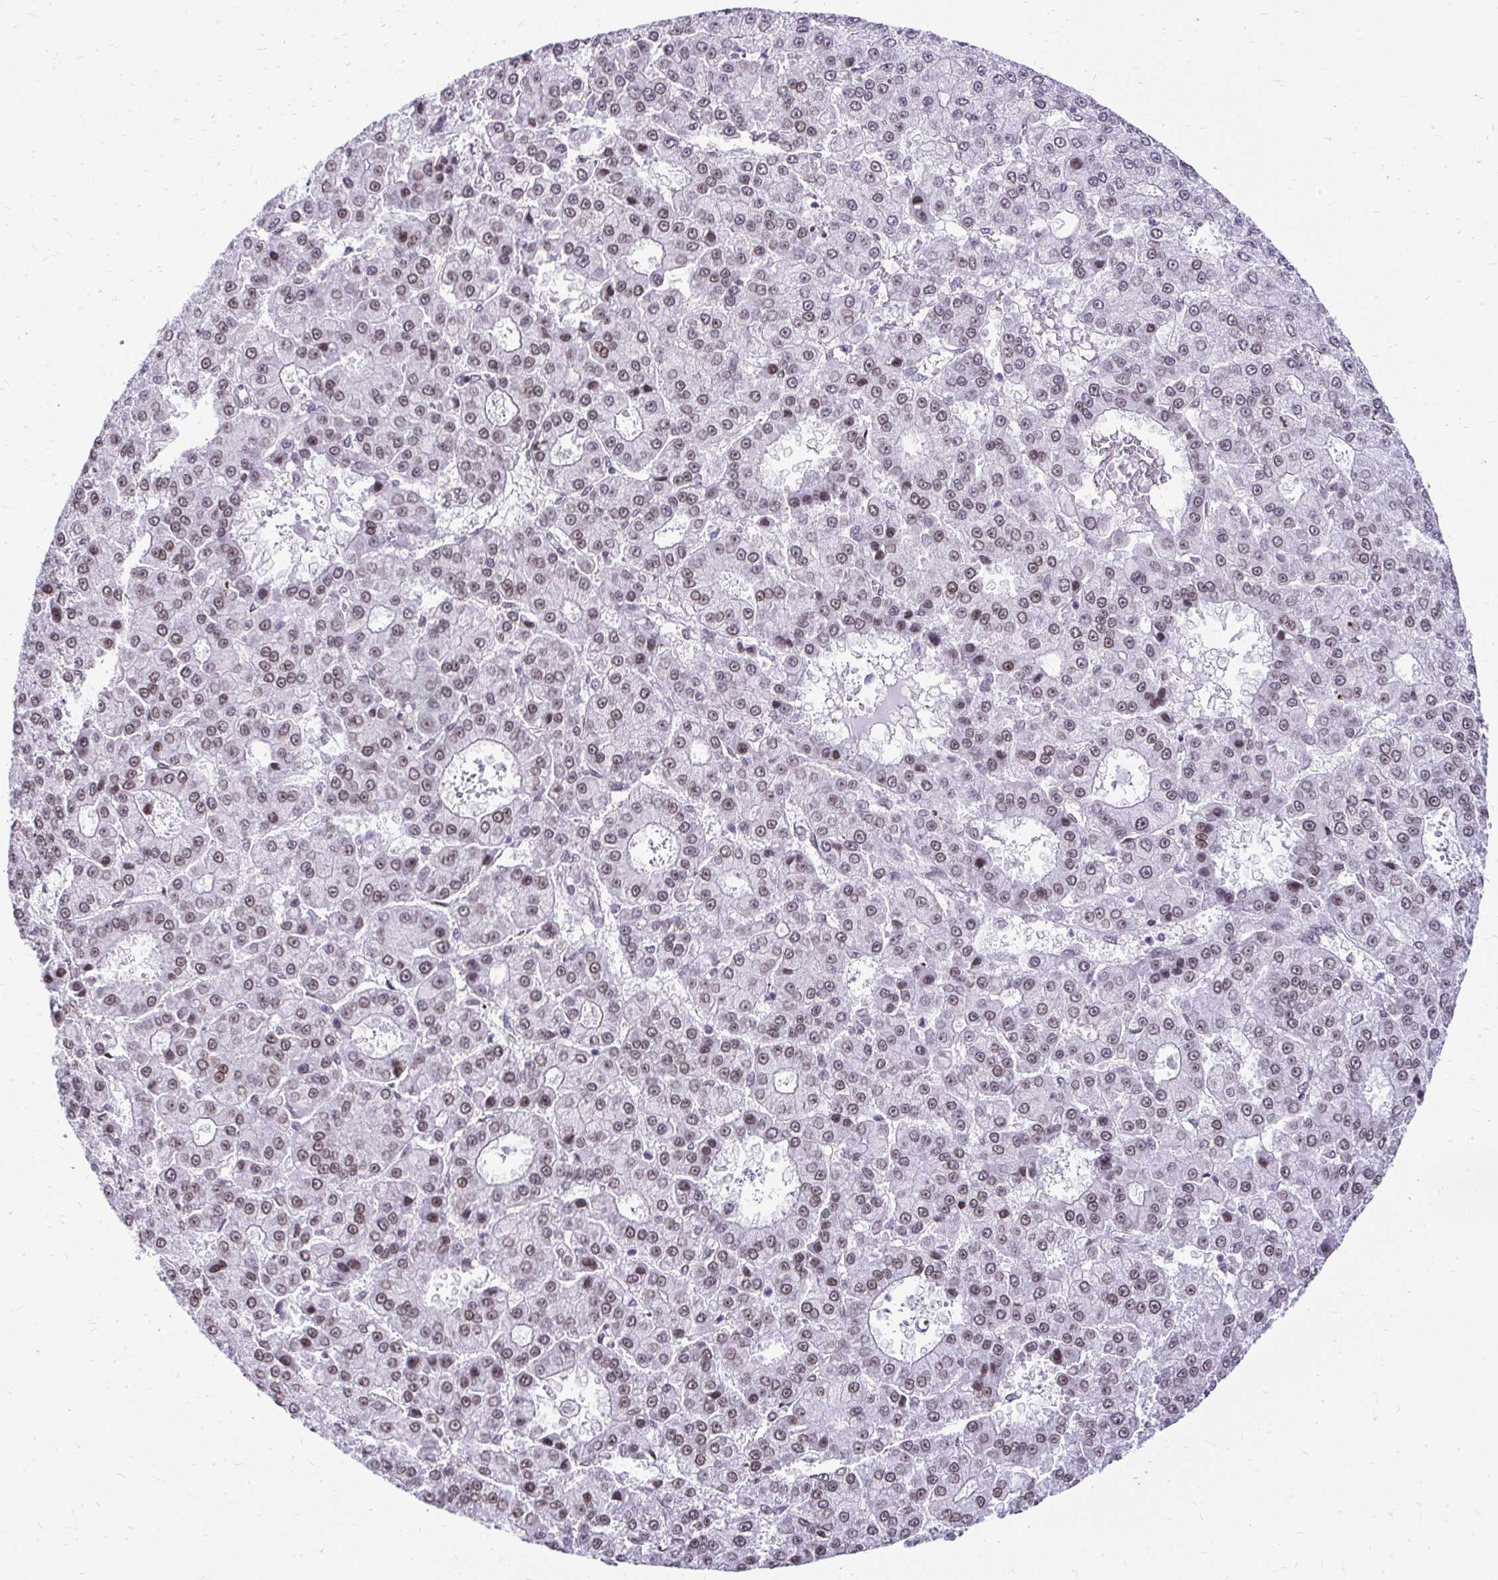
{"staining": {"intensity": "weak", "quantity": ">75%", "location": "cytoplasmic/membranous,nuclear"}, "tissue": "liver cancer", "cell_type": "Tumor cells", "image_type": "cancer", "snomed": [{"axis": "morphology", "description": "Carcinoma, Hepatocellular, NOS"}, {"axis": "topography", "description": "Liver"}], "caption": "IHC of hepatocellular carcinoma (liver) shows low levels of weak cytoplasmic/membranous and nuclear expression in about >75% of tumor cells.", "gene": "BANF1", "patient": {"sex": "male", "age": 70}}